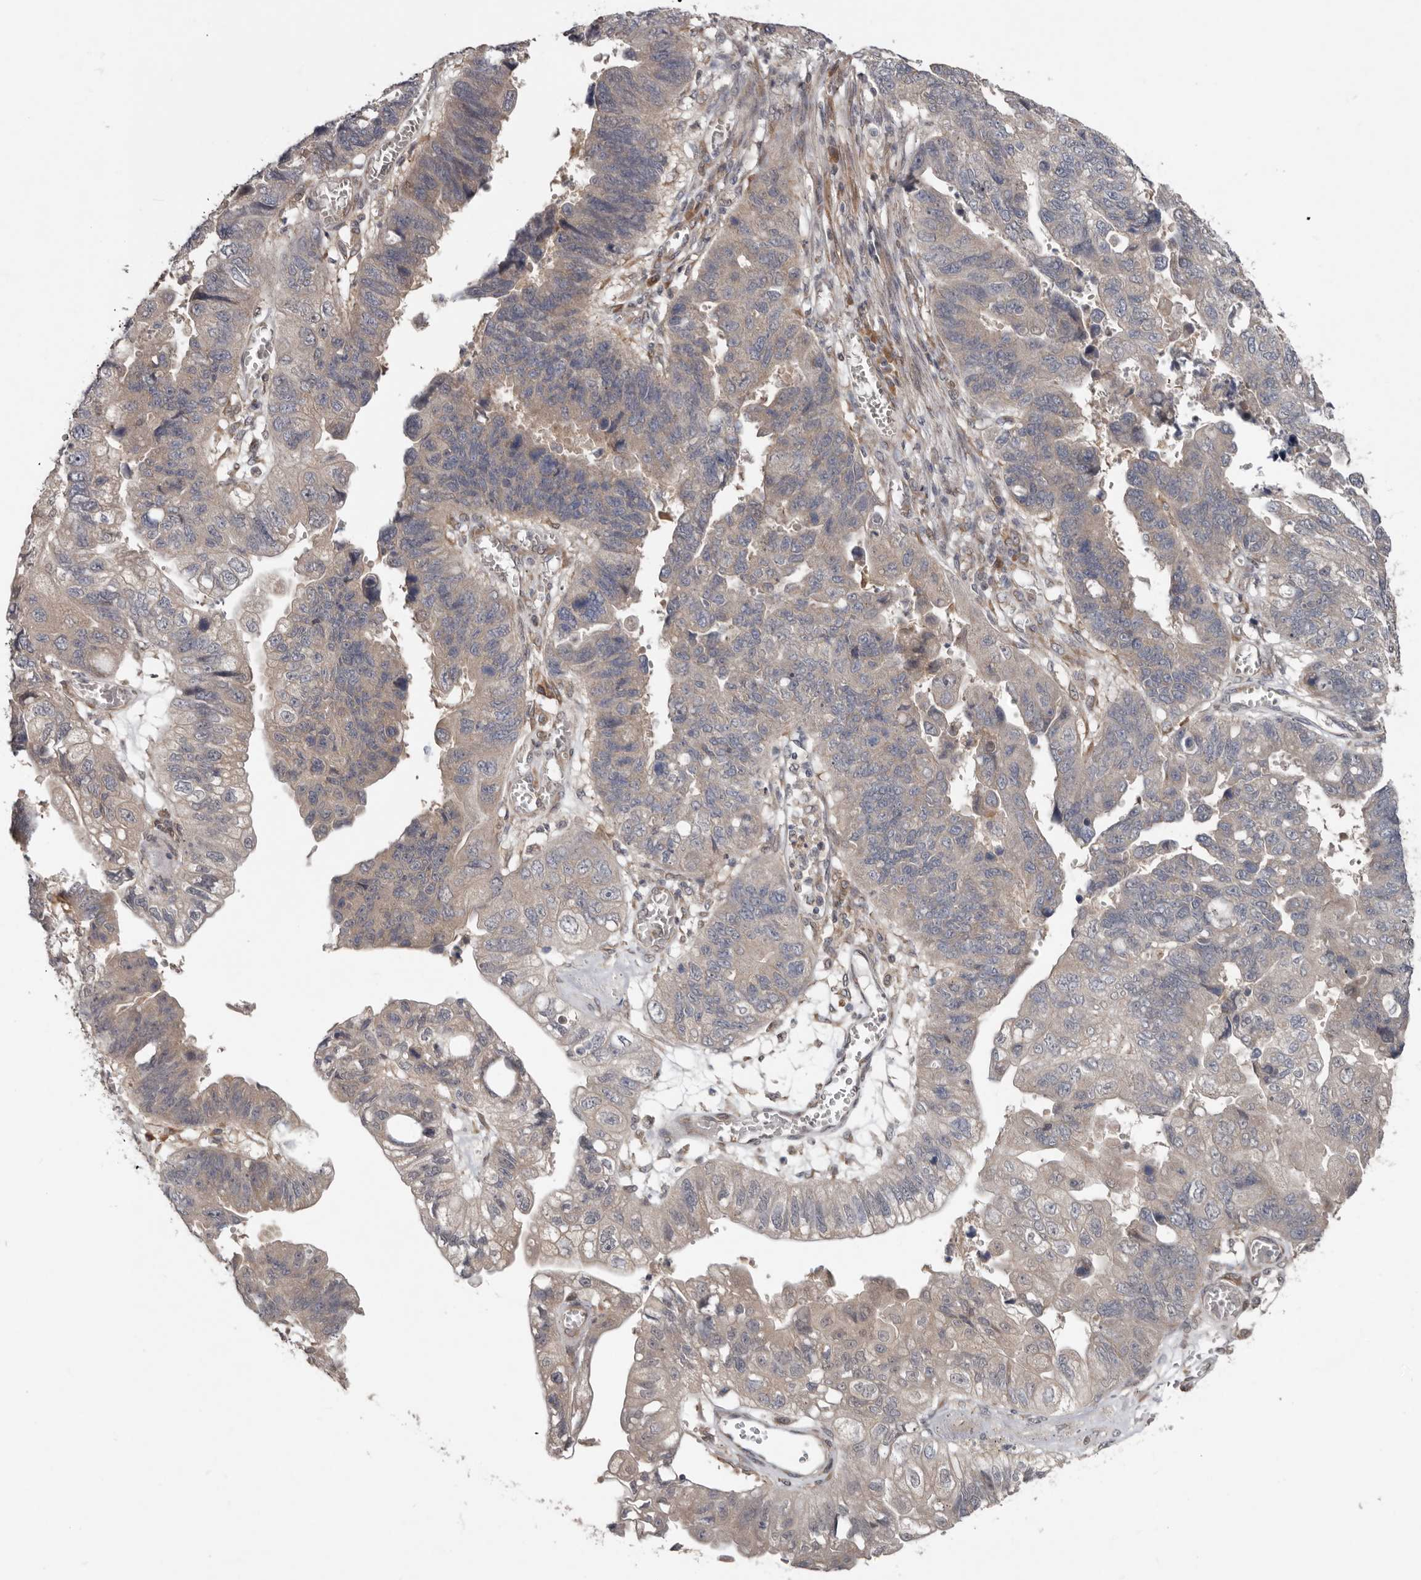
{"staining": {"intensity": "weak", "quantity": "<25%", "location": "cytoplasmic/membranous"}, "tissue": "stomach cancer", "cell_type": "Tumor cells", "image_type": "cancer", "snomed": [{"axis": "morphology", "description": "Adenocarcinoma, NOS"}, {"axis": "topography", "description": "Stomach"}], "caption": "Stomach cancer (adenocarcinoma) stained for a protein using immunohistochemistry reveals no expression tumor cells.", "gene": "CHML", "patient": {"sex": "male", "age": 59}}